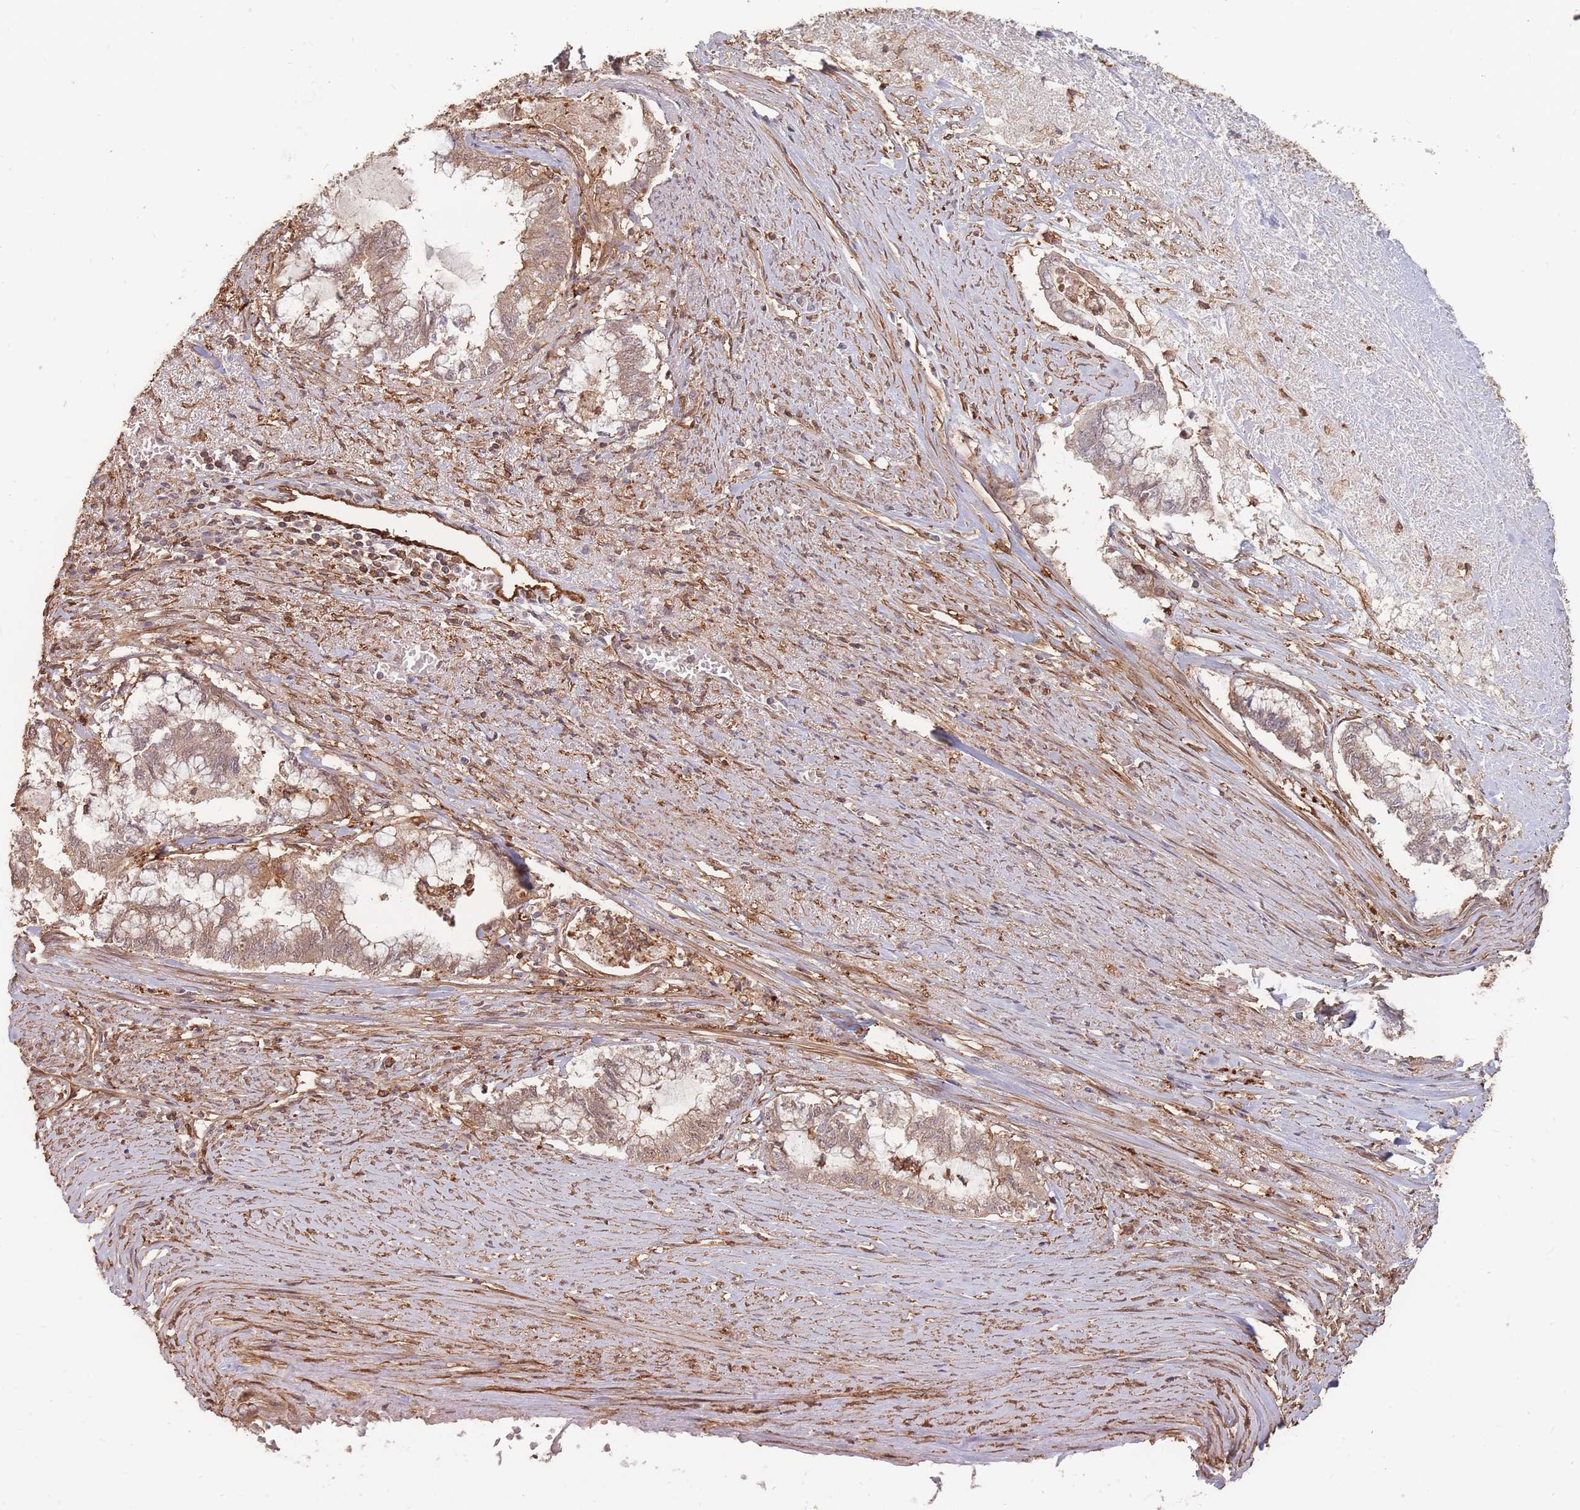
{"staining": {"intensity": "weak", "quantity": ">75%", "location": "cytoplasmic/membranous"}, "tissue": "endometrial cancer", "cell_type": "Tumor cells", "image_type": "cancer", "snomed": [{"axis": "morphology", "description": "Adenocarcinoma, NOS"}, {"axis": "topography", "description": "Endometrium"}], "caption": "Immunohistochemistry (DAB) staining of endometrial adenocarcinoma reveals weak cytoplasmic/membranous protein expression in approximately >75% of tumor cells.", "gene": "PLS3", "patient": {"sex": "female", "age": 79}}